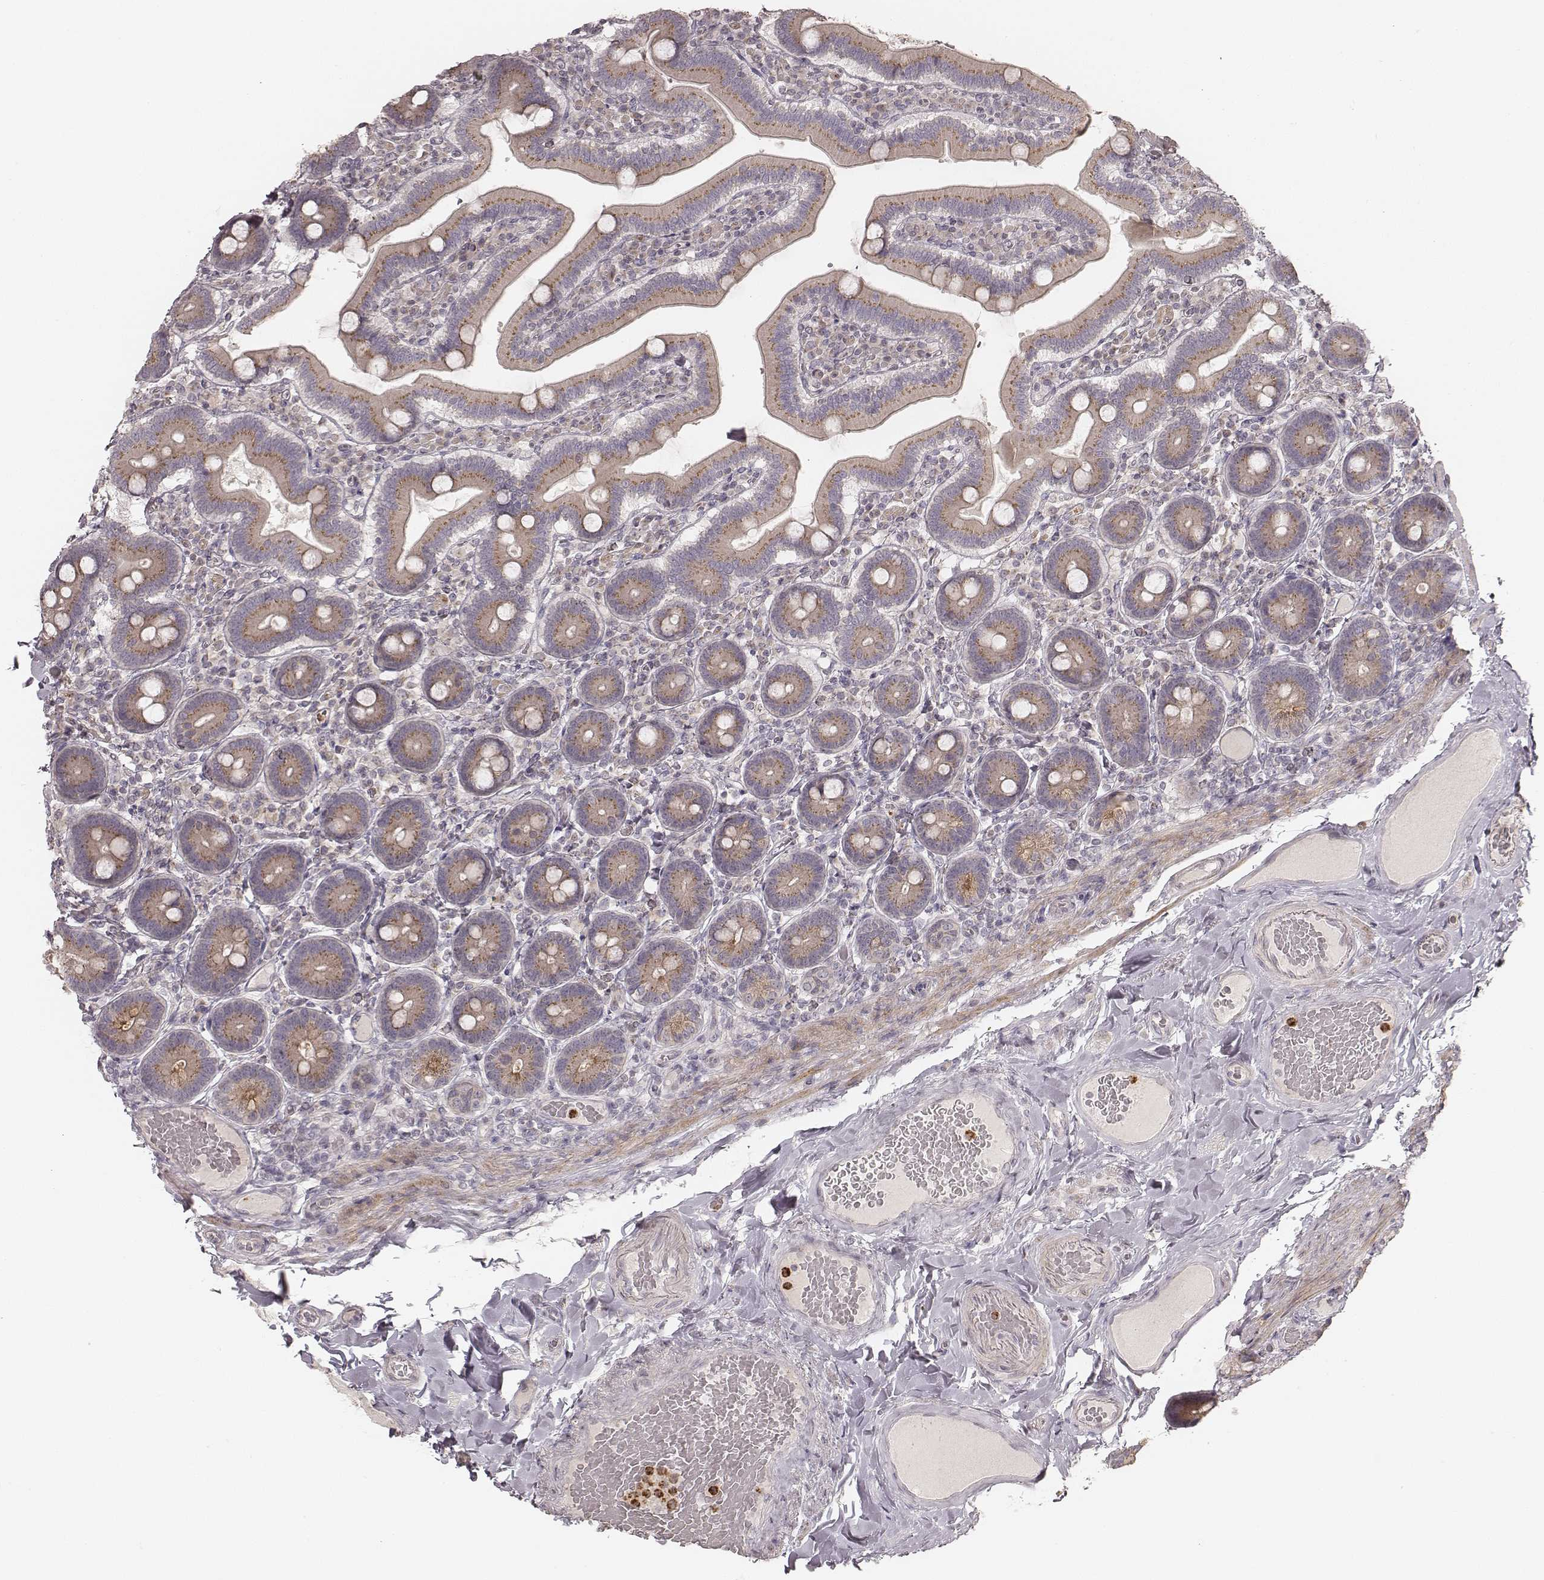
{"staining": {"intensity": "weak", "quantity": ">75%", "location": "cytoplasmic/membranous"}, "tissue": "duodenum", "cell_type": "Glandular cells", "image_type": "normal", "snomed": [{"axis": "morphology", "description": "Normal tissue, NOS"}, {"axis": "topography", "description": "Duodenum"}], "caption": "High-magnification brightfield microscopy of benign duodenum stained with DAB (brown) and counterstained with hematoxylin (blue). glandular cells exhibit weak cytoplasmic/membranous expression is seen in about>75% of cells.", "gene": "ABCA7", "patient": {"sex": "female", "age": 62}}